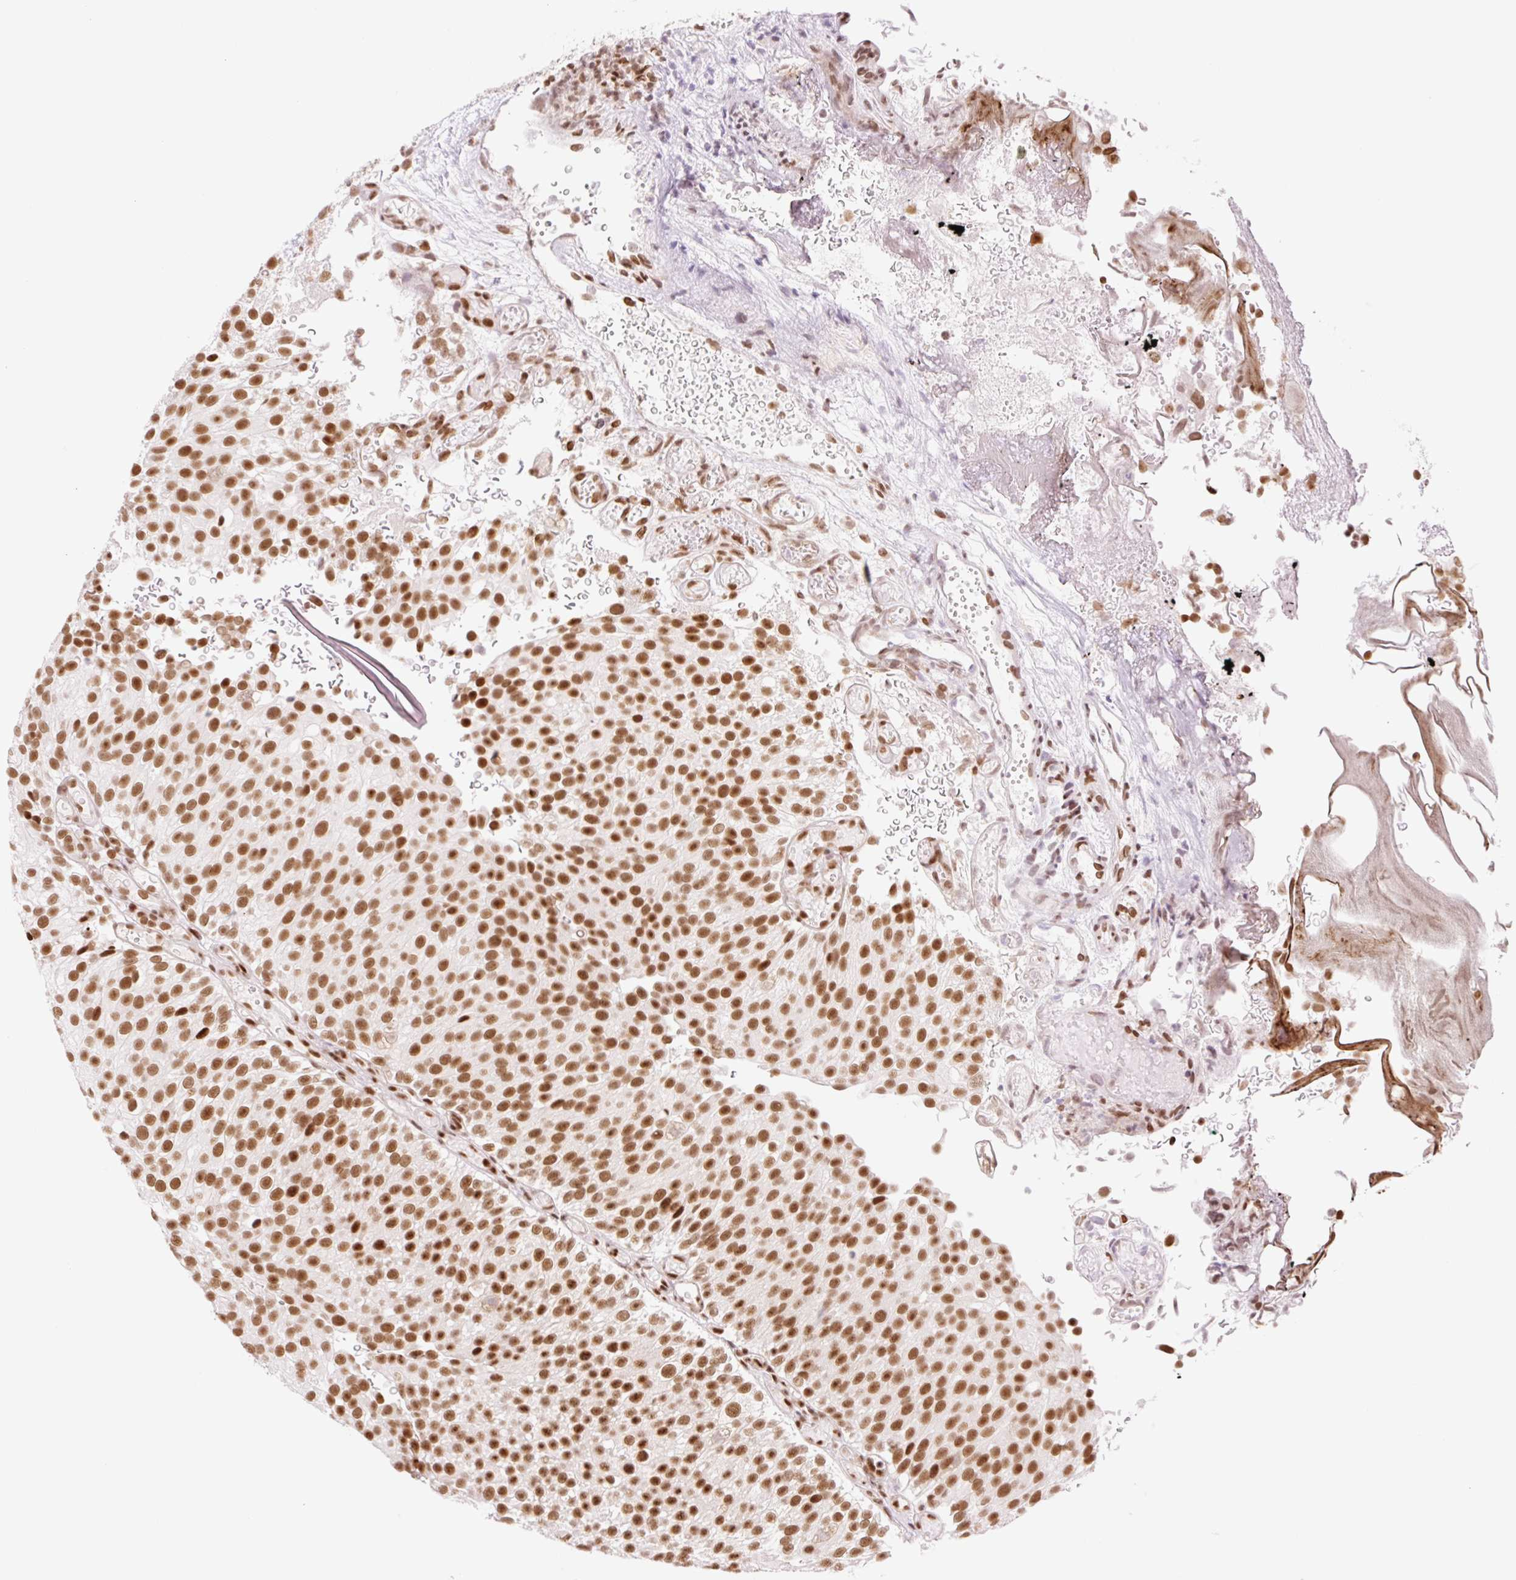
{"staining": {"intensity": "strong", "quantity": ">75%", "location": "nuclear"}, "tissue": "urothelial cancer", "cell_type": "Tumor cells", "image_type": "cancer", "snomed": [{"axis": "morphology", "description": "Urothelial carcinoma, Low grade"}, {"axis": "topography", "description": "Urinary bladder"}], "caption": "Human urothelial carcinoma (low-grade) stained with a brown dye demonstrates strong nuclear positive positivity in approximately >75% of tumor cells.", "gene": "PRDM11", "patient": {"sex": "male", "age": 78}}